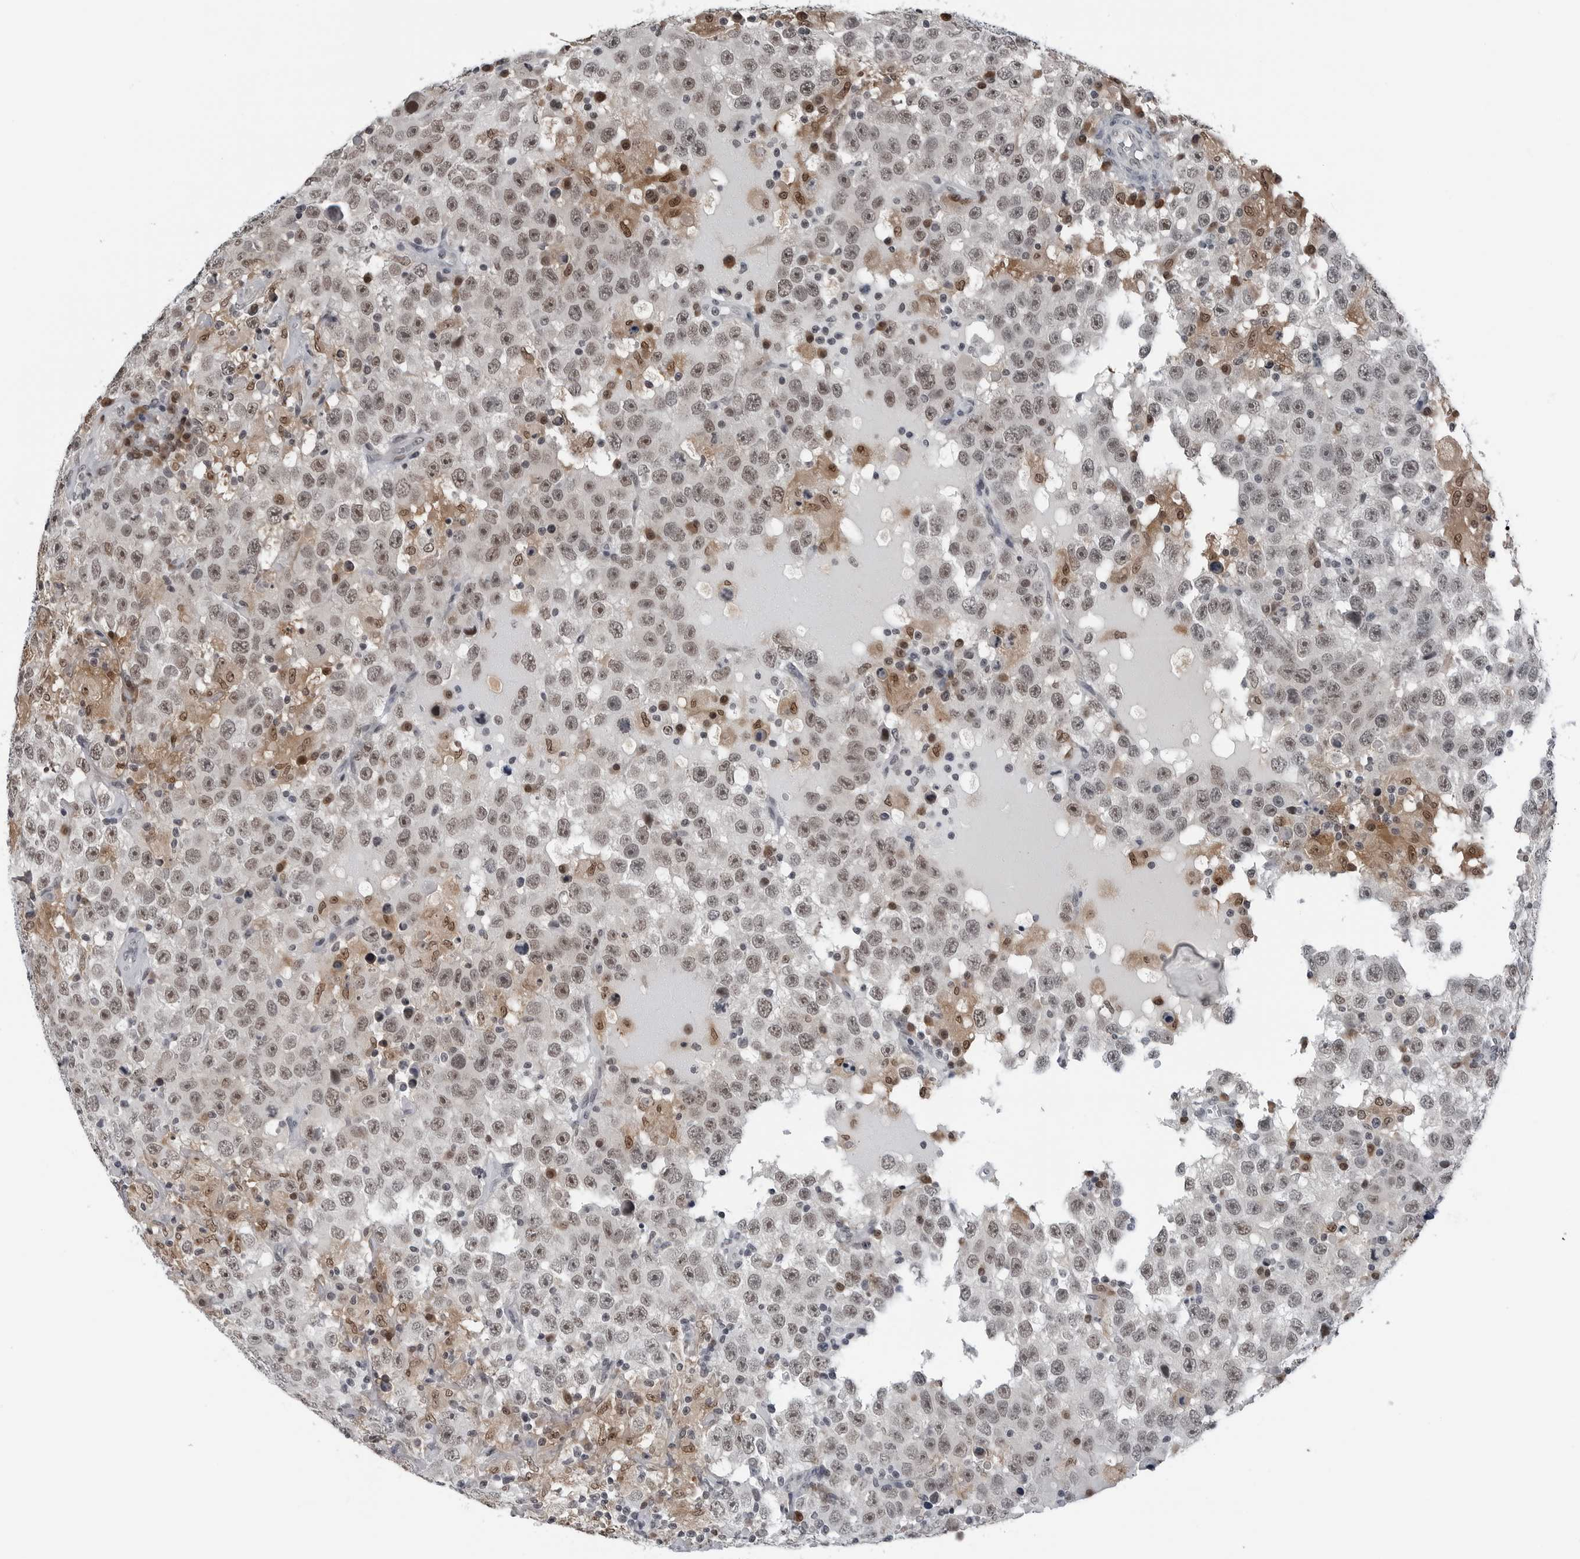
{"staining": {"intensity": "moderate", "quantity": "25%-75%", "location": "nuclear"}, "tissue": "testis cancer", "cell_type": "Tumor cells", "image_type": "cancer", "snomed": [{"axis": "morphology", "description": "Seminoma, NOS"}, {"axis": "topography", "description": "Testis"}], "caption": "Protein staining demonstrates moderate nuclear staining in about 25%-75% of tumor cells in testis cancer.", "gene": "AKR1A1", "patient": {"sex": "male", "age": 41}}